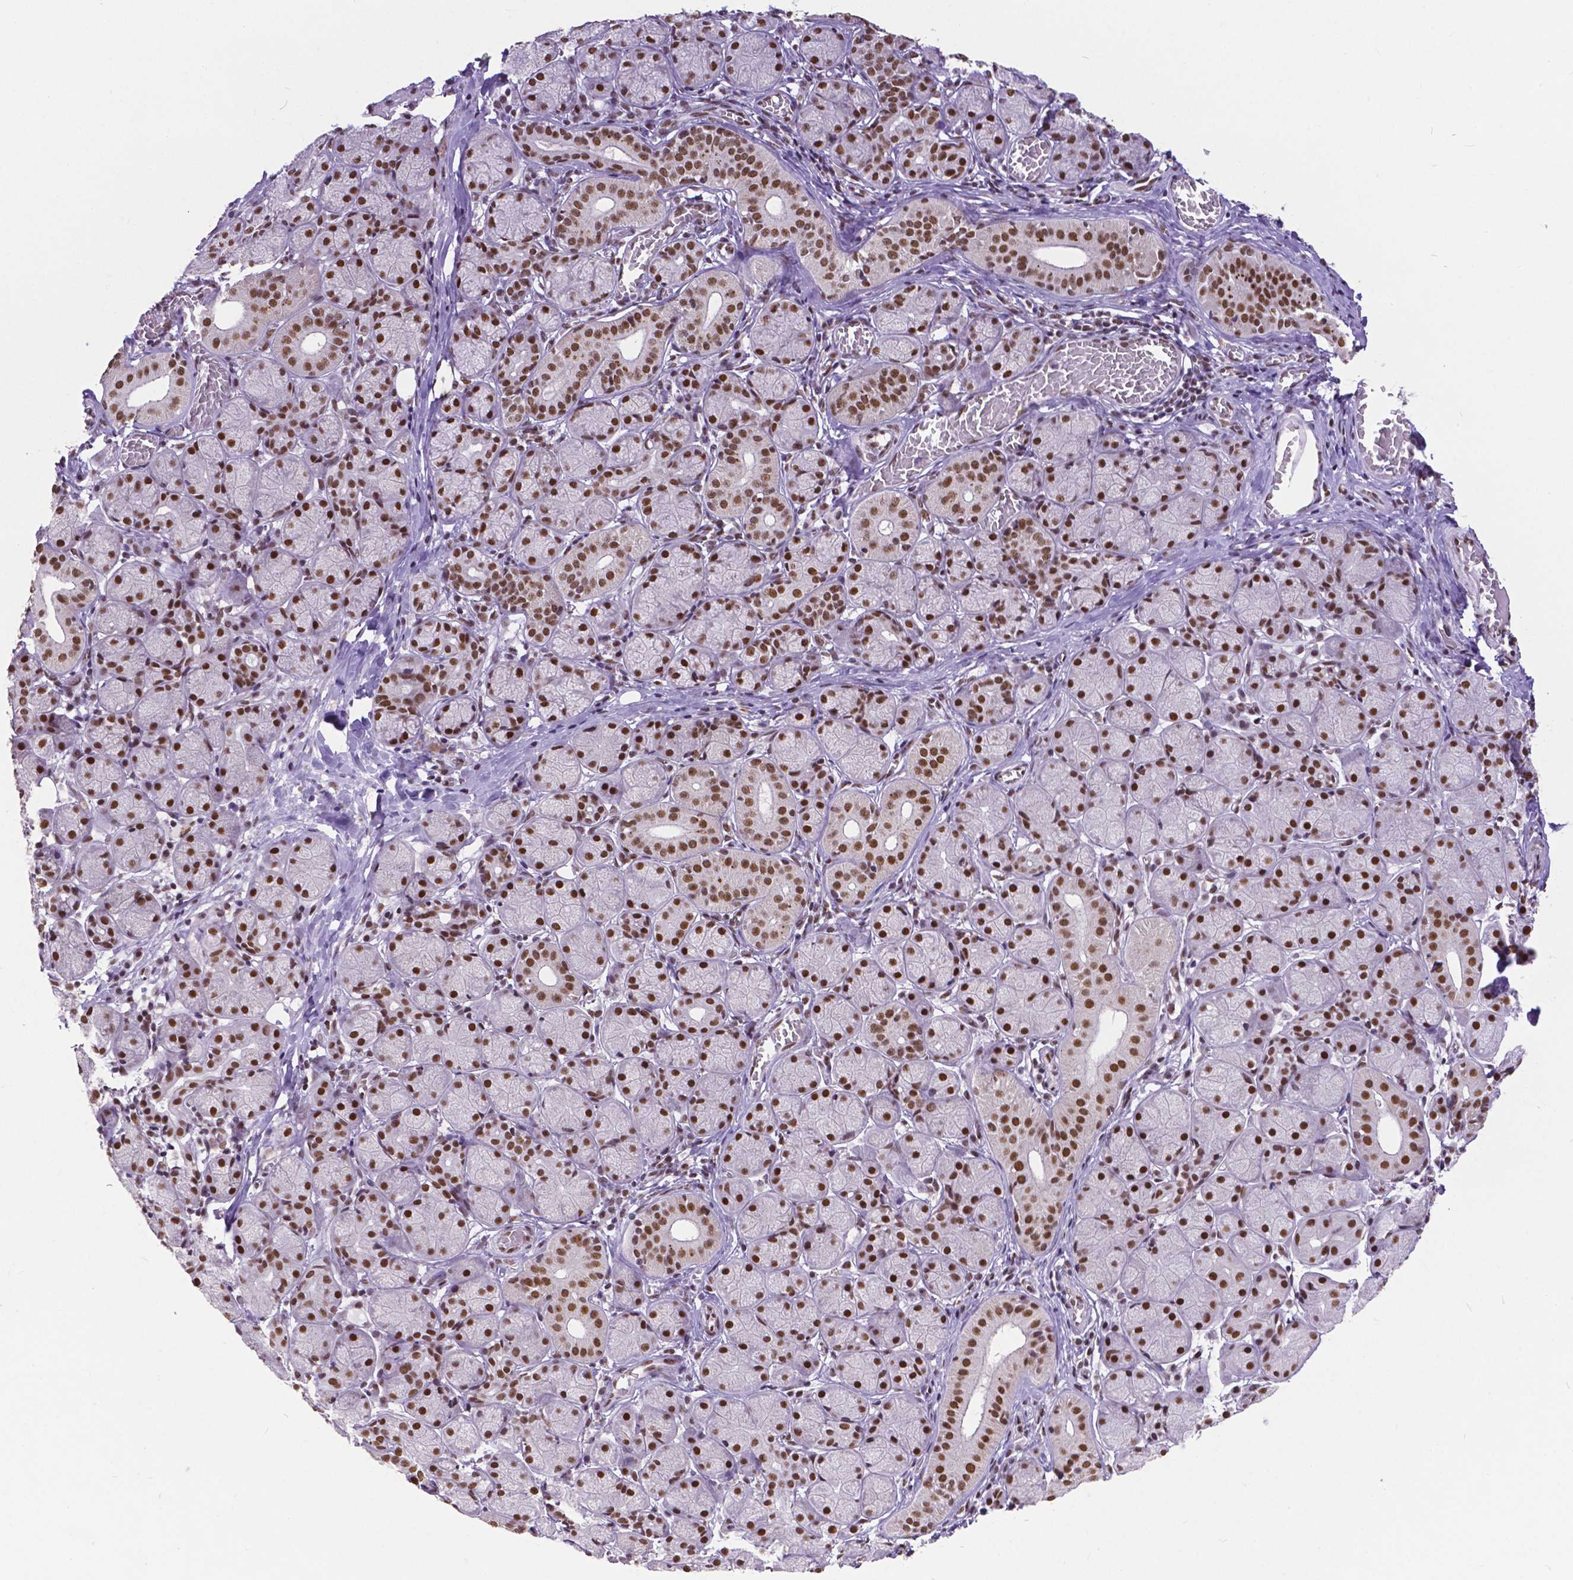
{"staining": {"intensity": "strong", "quantity": ">75%", "location": "nuclear"}, "tissue": "salivary gland", "cell_type": "Glandular cells", "image_type": "normal", "snomed": [{"axis": "morphology", "description": "Normal tissue, NOS"}, {"axis": "topography", "description": "Salivary gland"}, {"axis": "topography", "description": "Peripheral nerve tissue"}], "caption": "Immunohistochemical staining of unremarkable human salivary gland displays >75% levels of strong nuclear protein staining in about >75% of glandular cells.", "gene": "ATRX", "patient": {"sex": "female", "age": 24}}